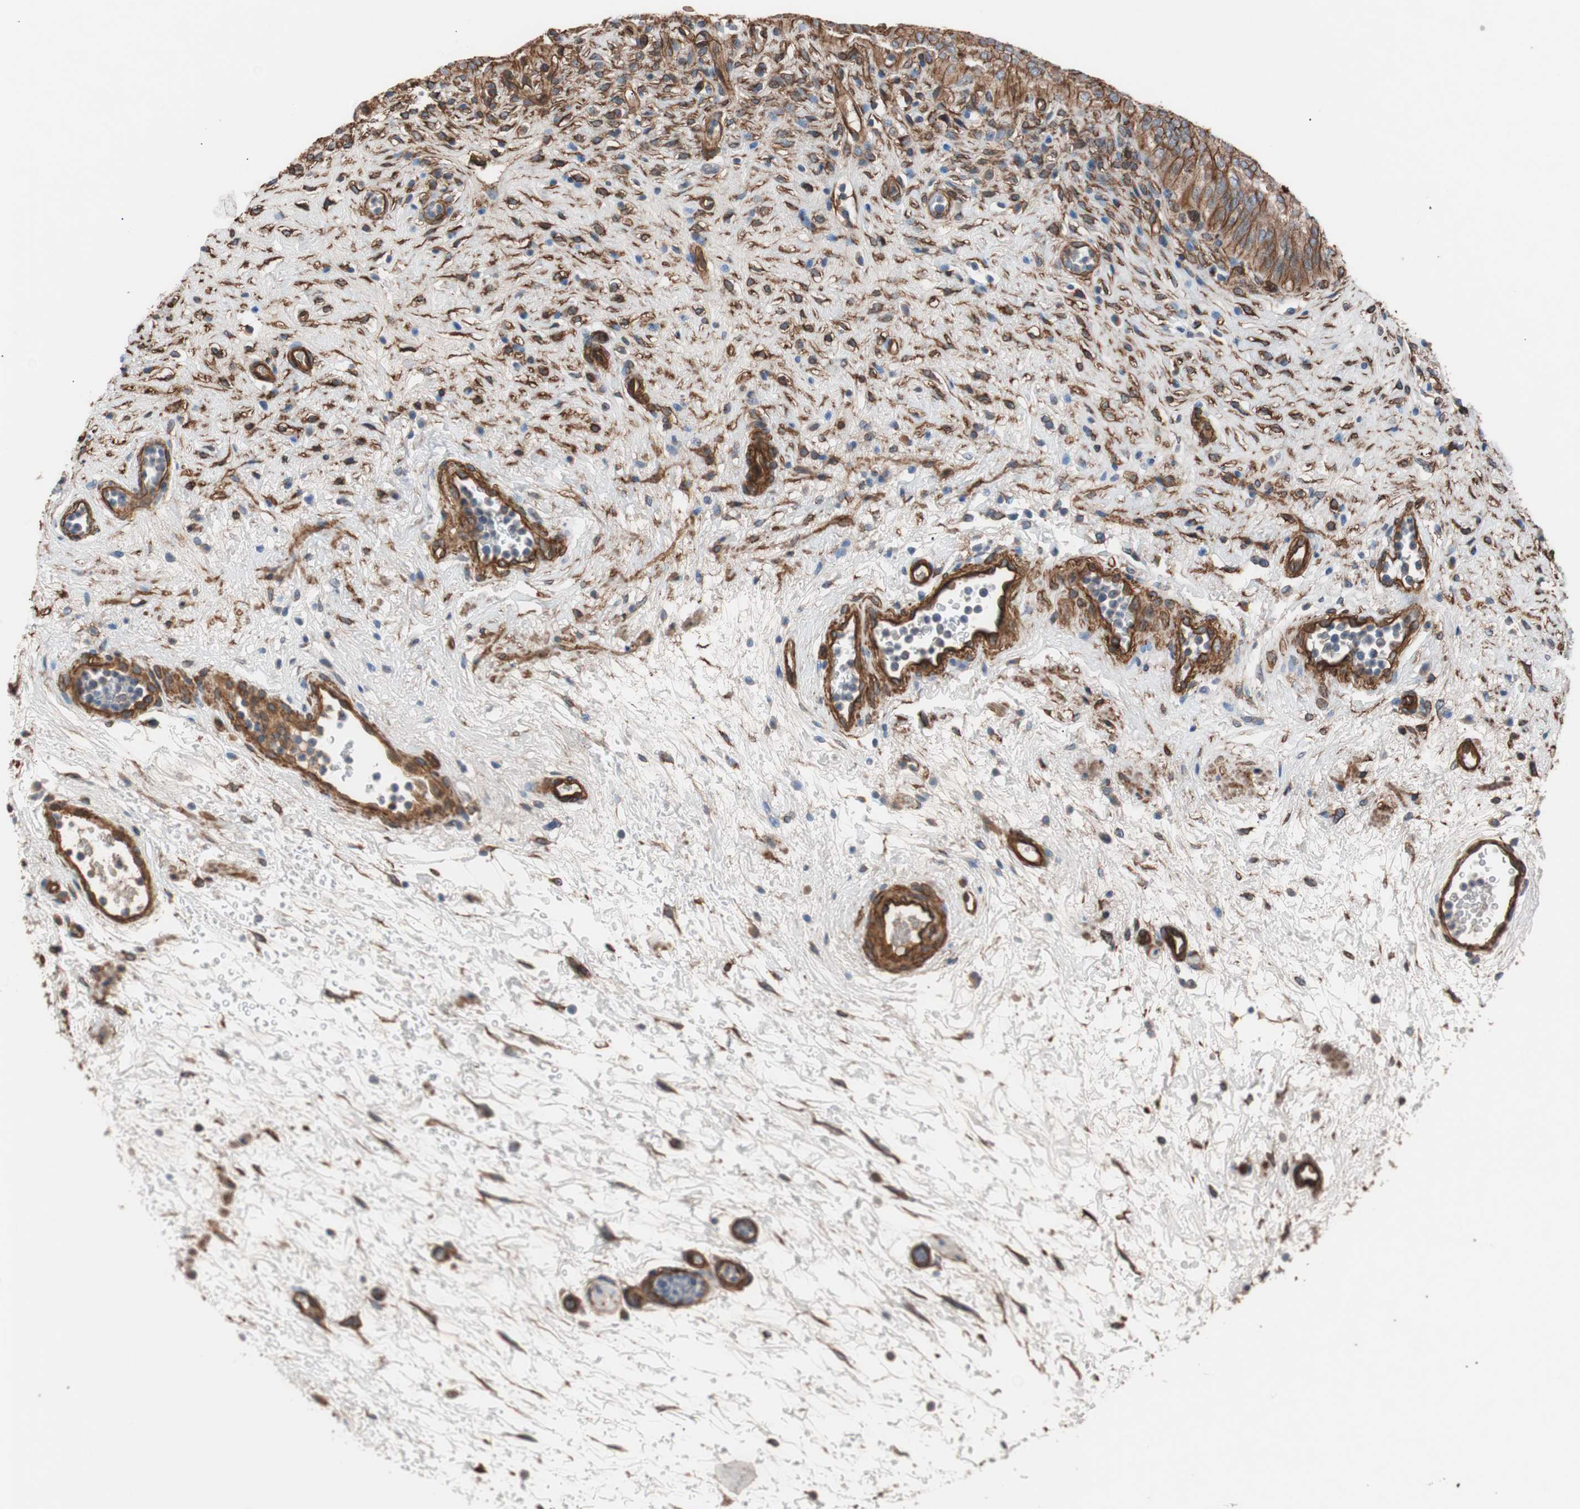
{"staining": {"intensity": "strong", "quantity": ">75%", "location": "cytoplasmic/membranous"}, "tissue": "urinary bladder", "cell_type": "Urothelial cells", "image_type": "normal", "snomed": [{"axis": "morphology", "description": "Normal tissue, NOS"}, {"axis": "morphology", "description": "Urothelial carcinoma, High grade"}, {"axis": "topography", "description": "Urinary bladder"}], "caption": "This image demonstrates IHC staining of unremarkable urinary bladder, with high strong cytoplasmic/membranous expression in approximately >75% of urothelial cells.", "gene": "SPINT1", "patient": {"sex": "male", "age": 46}}